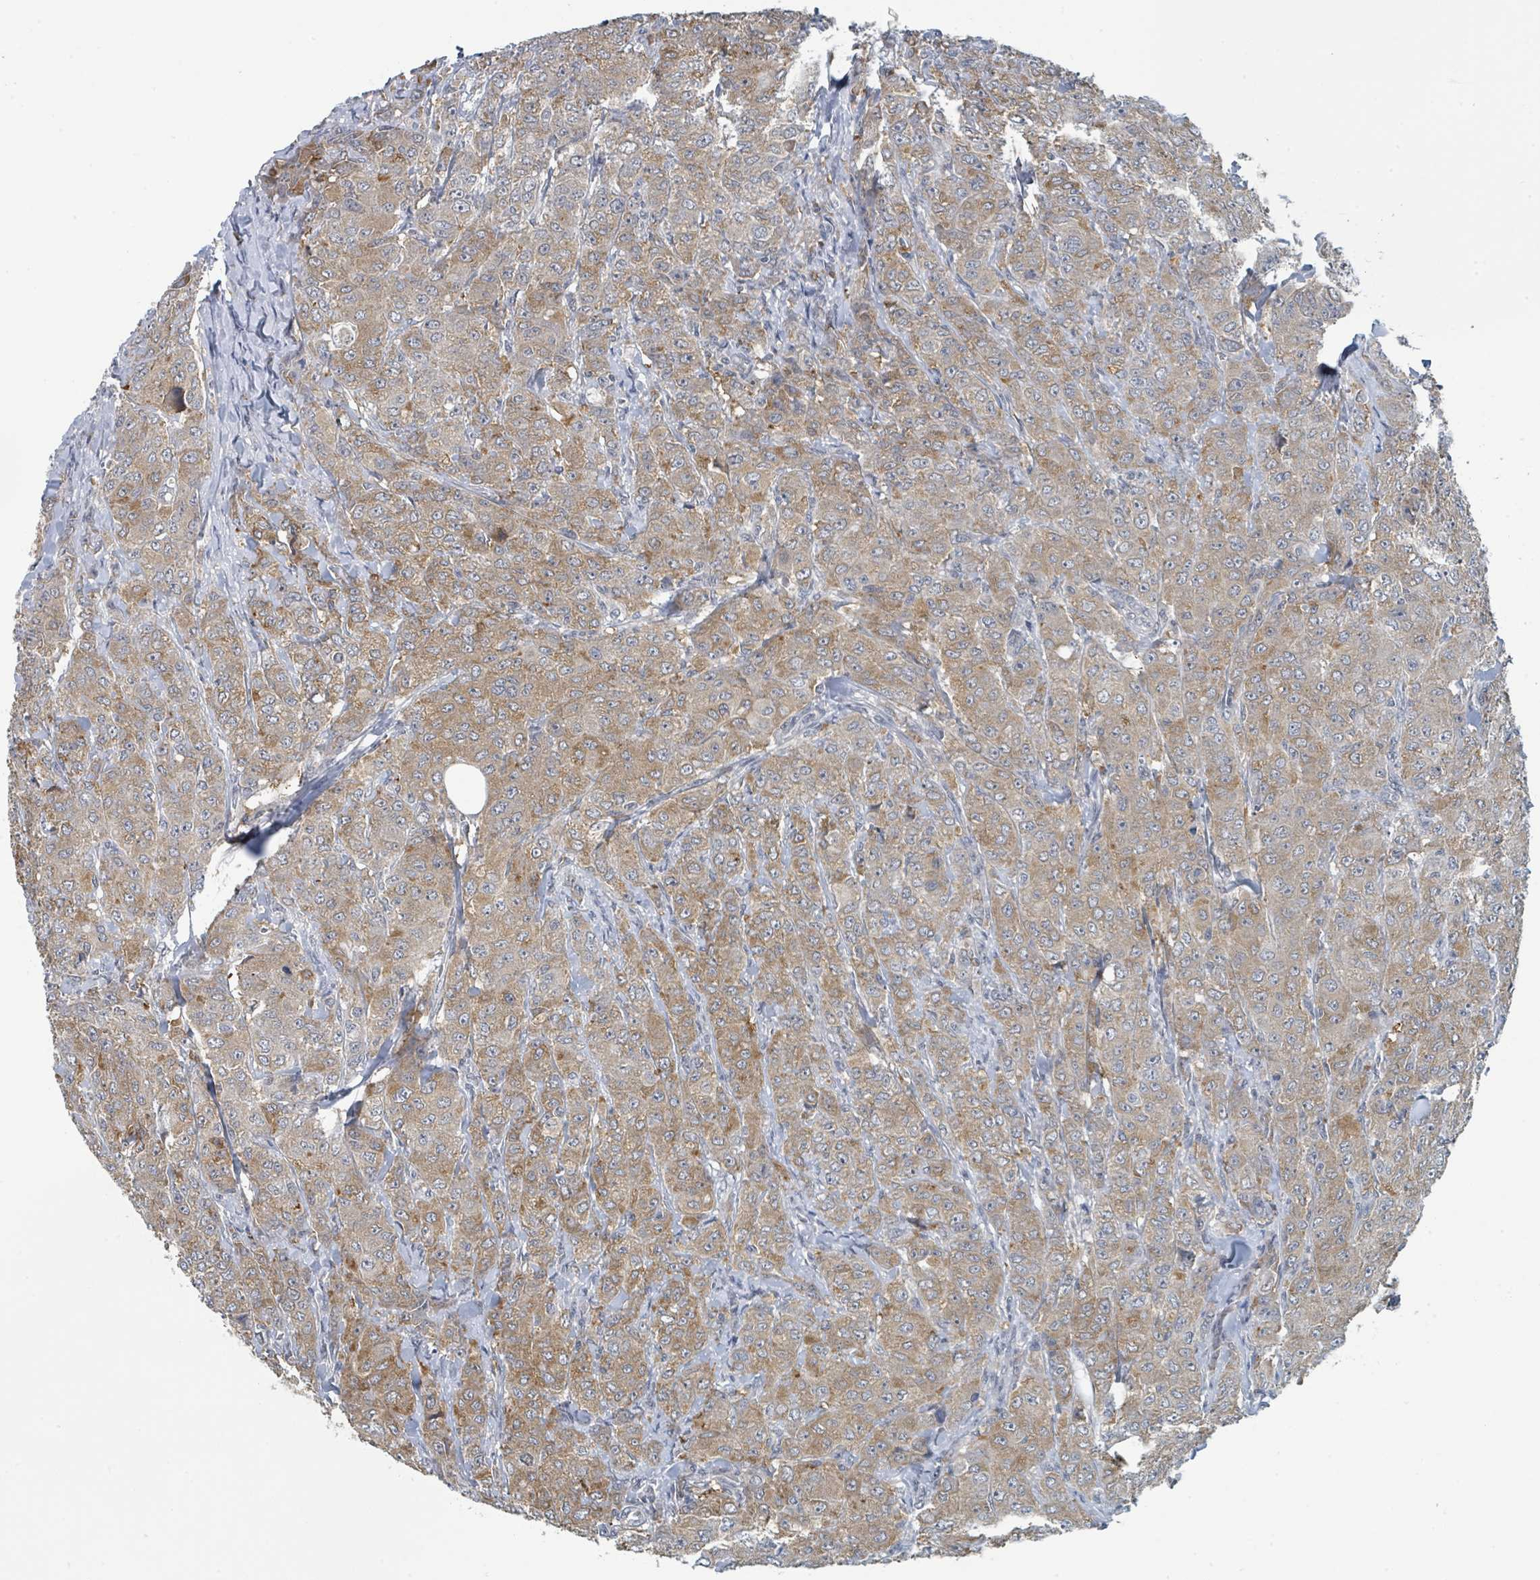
{"staining": {"intensity": "moderate", "quantity": "25%-75%", "location": "cytoplasmic/membranous"}, "tissue": "breast cancer", "cell_type": "Tumor cells", "image_type": "cancer", "snomed": [{"axis": "morphology", "description": "Duct carcinoma"}, {"axis": "topography", "description": "Breast"}], "caption": "Immunohistochemical staining of human breast cancer demonstrates medium levels of moderate cytoplasmic/membranous protein positivity in approximately 25%-75% of tumor cells.", "gene": "ANKRD55", "patient": {"sex": "female", "age": 43}}